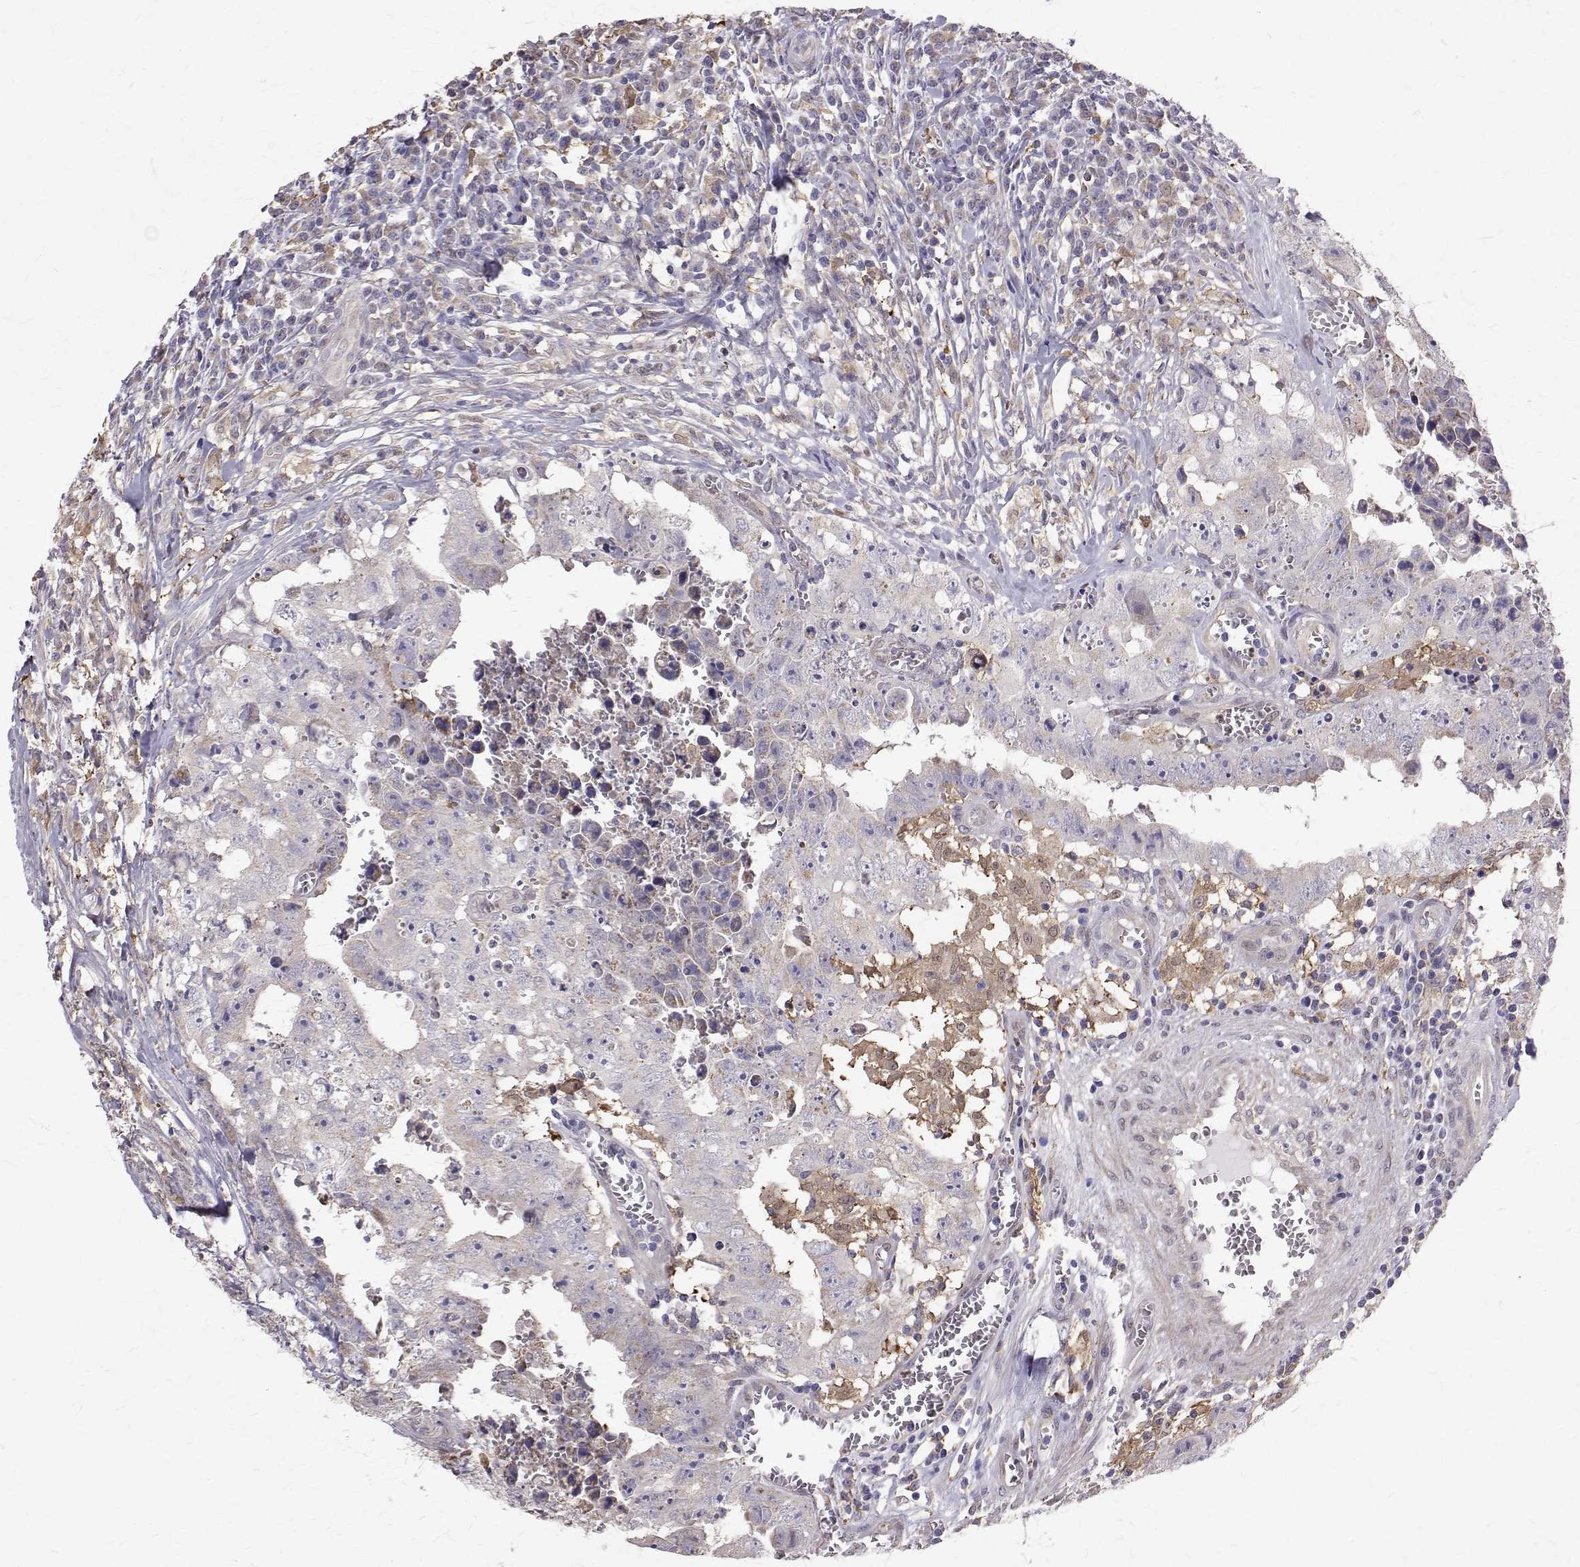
{"staining": {"intensity": "negative", "quantity": "none", "location": "none"}, "tissue": "testis cancer", "cell_type": "Tumor cells", "image_type": "cancer", "snomed": [{"axis": "morphology", "description": "Carcinoma, Embryonal, NOS"}, {"axis": "topography", "description": "Testis"}], "caption": "Testis cancer (embryonal carcinoma) was stained to show a protein in brown. There is no significant expression in tumor cells. The staining was performed using DAB to visualize the protein expression in brown, while the nuclei were stained in blue with hematoxylin (Magnification: 20x).", "gene": "CCDC89", "patient": {"sex": "male", "age": 36}}